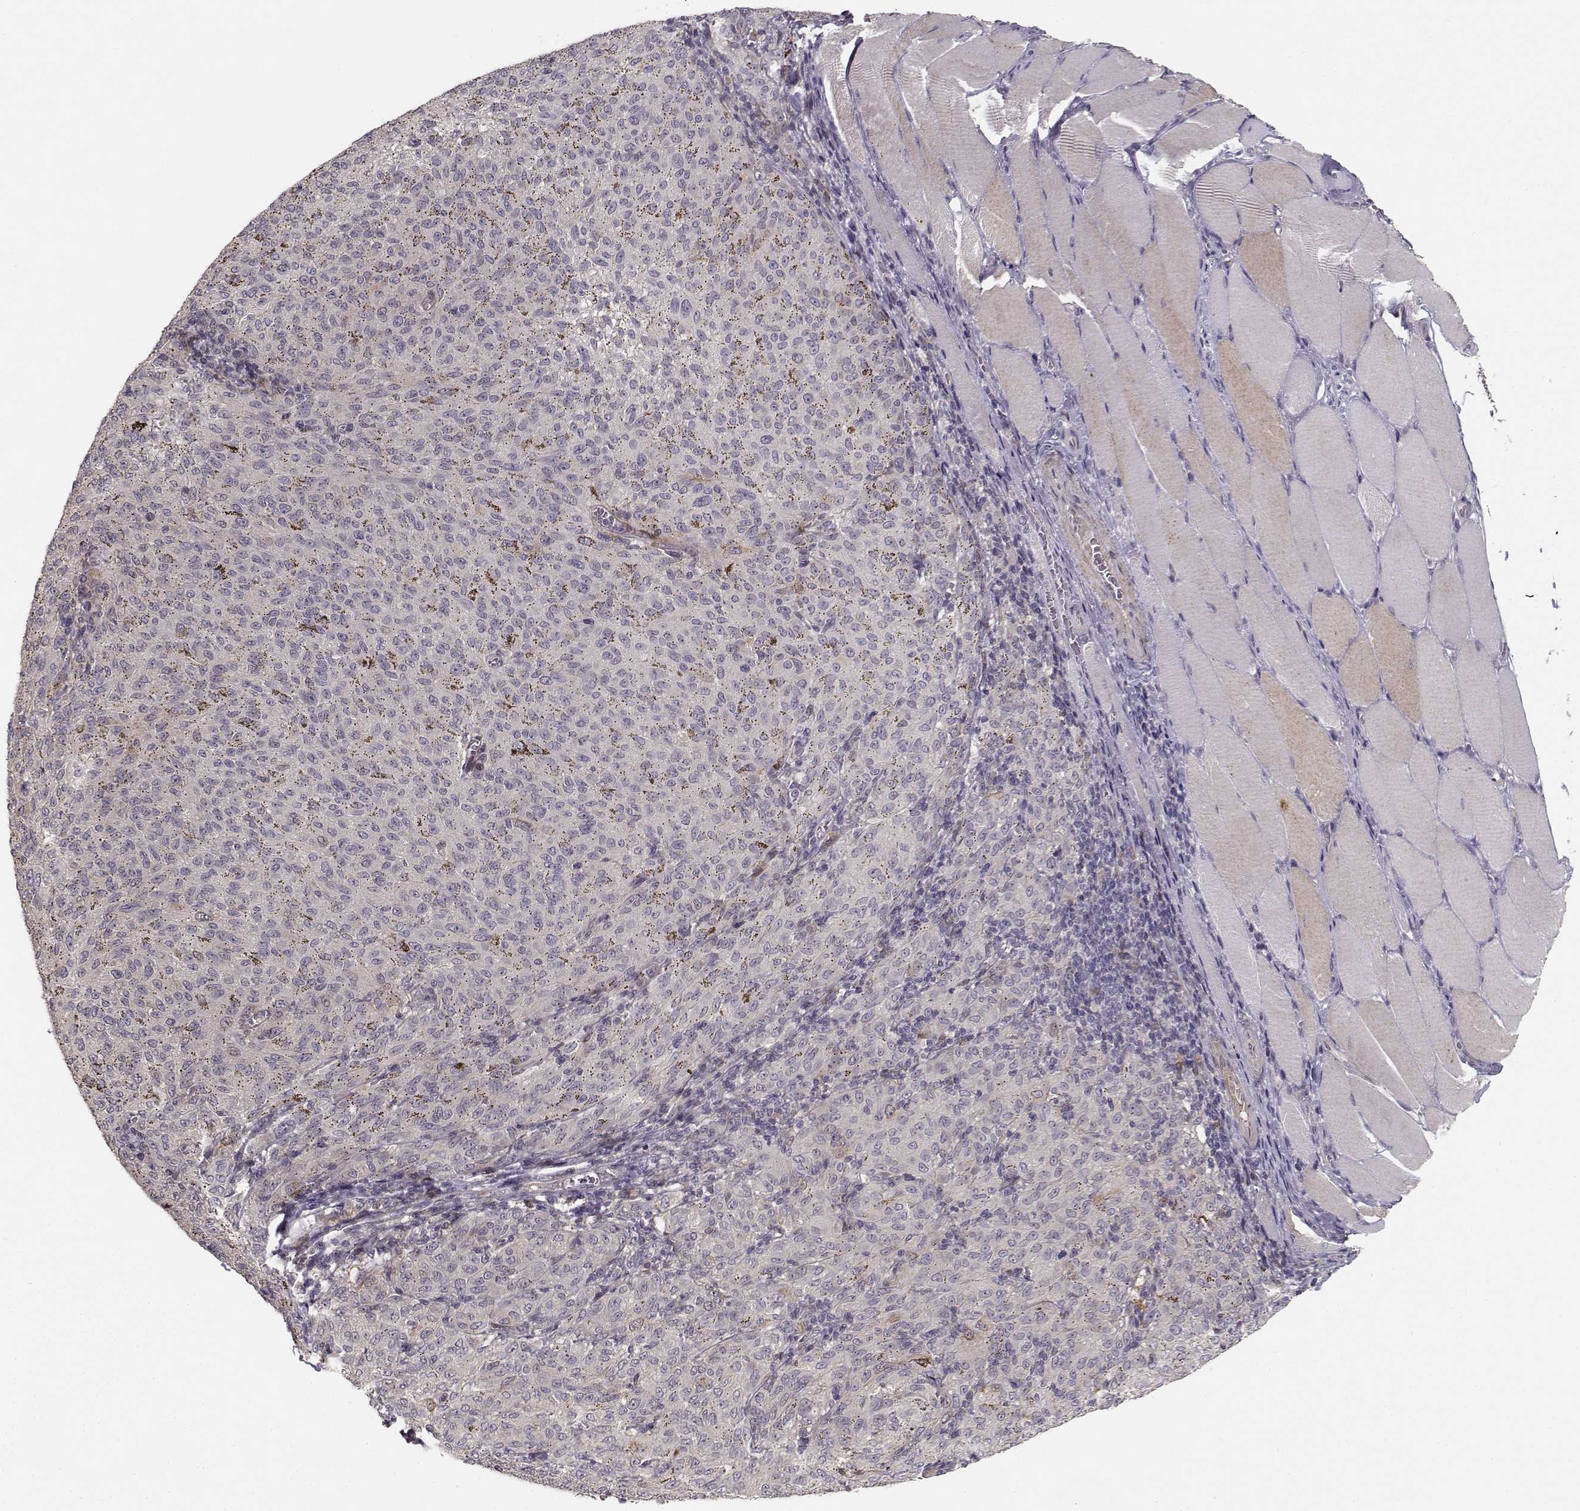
{"staining": {"intensity": "negative", "quantity": "none", "location": "none"}, "tissue": "melanoma", "cell_type": "Tumor cells", "image_type": "cancer", "snomed": [{"axis": "morphology", "description": "Malignant melanoma, NOS"}, {"axis": "topography", "description": "Skin"}], "caption": "This is a micrograph of immunohistochemistry staining of malignant melanoma, which shows no expression in tumor cells.", "gene": "RGS9BP", "patient": {"sex": "female", "age": 72}}